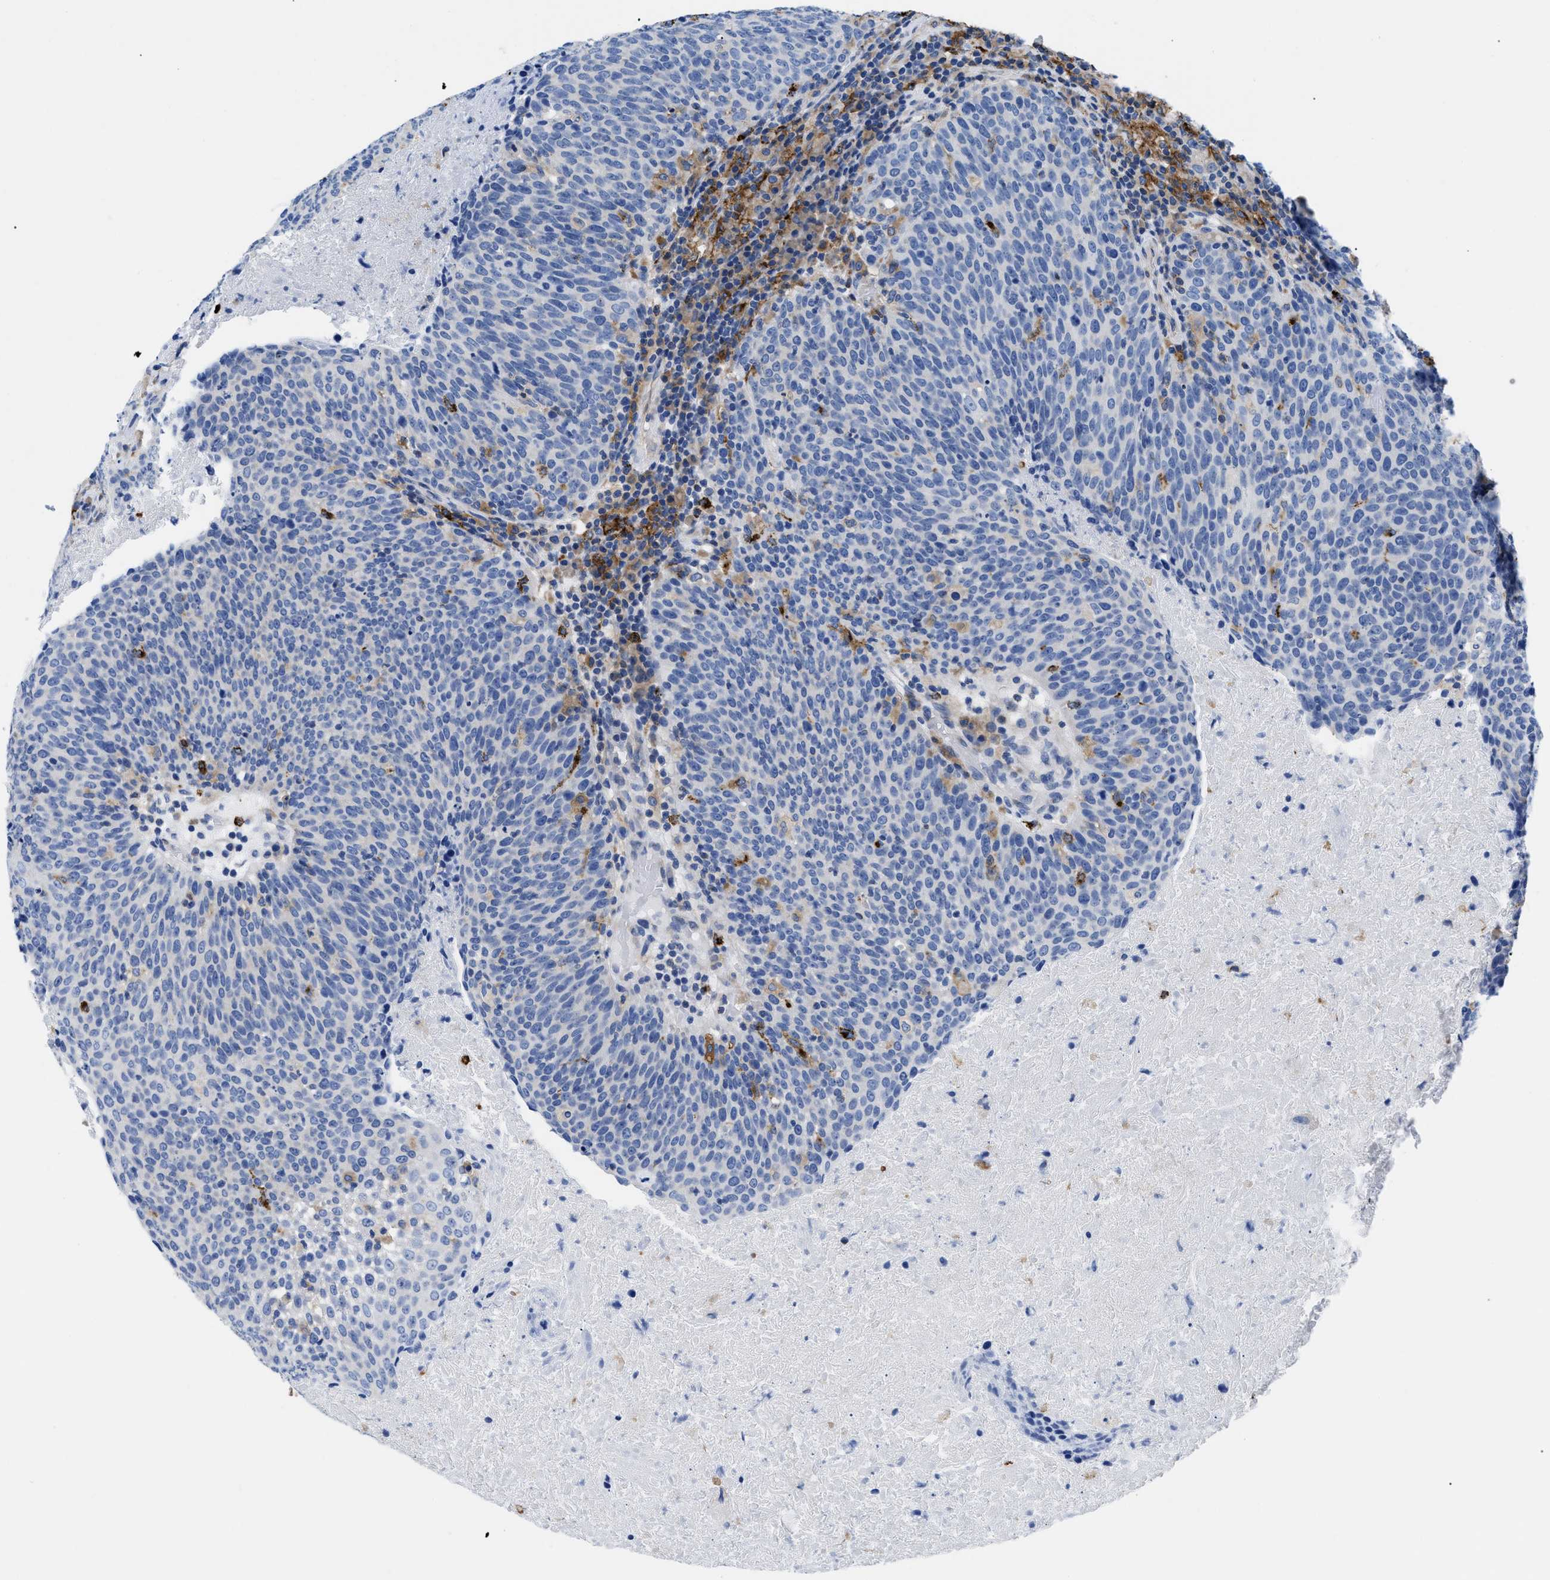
{"staining": {"intensity": "negative", "quantity": "none", "location": "none"}, "tissue": "head and neck cancer", "cell_type": "Tumor cells", "image_type": "cancer", "snomed": [{"axis": "morphology", "description": "Squamous cell carcinoma, NOS"}, {"axis": "morphology", "description": "Squamous cell carcinoma, metastatic, NOS"}, {"axis": "topography", "description": "Lymph node"}, {"axis": "topography", "description": "Head-Neck"}], "caption": "An immunohistochemistry micrograph of head and neck cancer is shown. There is no staining in tumor cells of head and neck cancer.", "gene": "HLA-DPA1", "patient": {"sex": "male", "age": 62}}